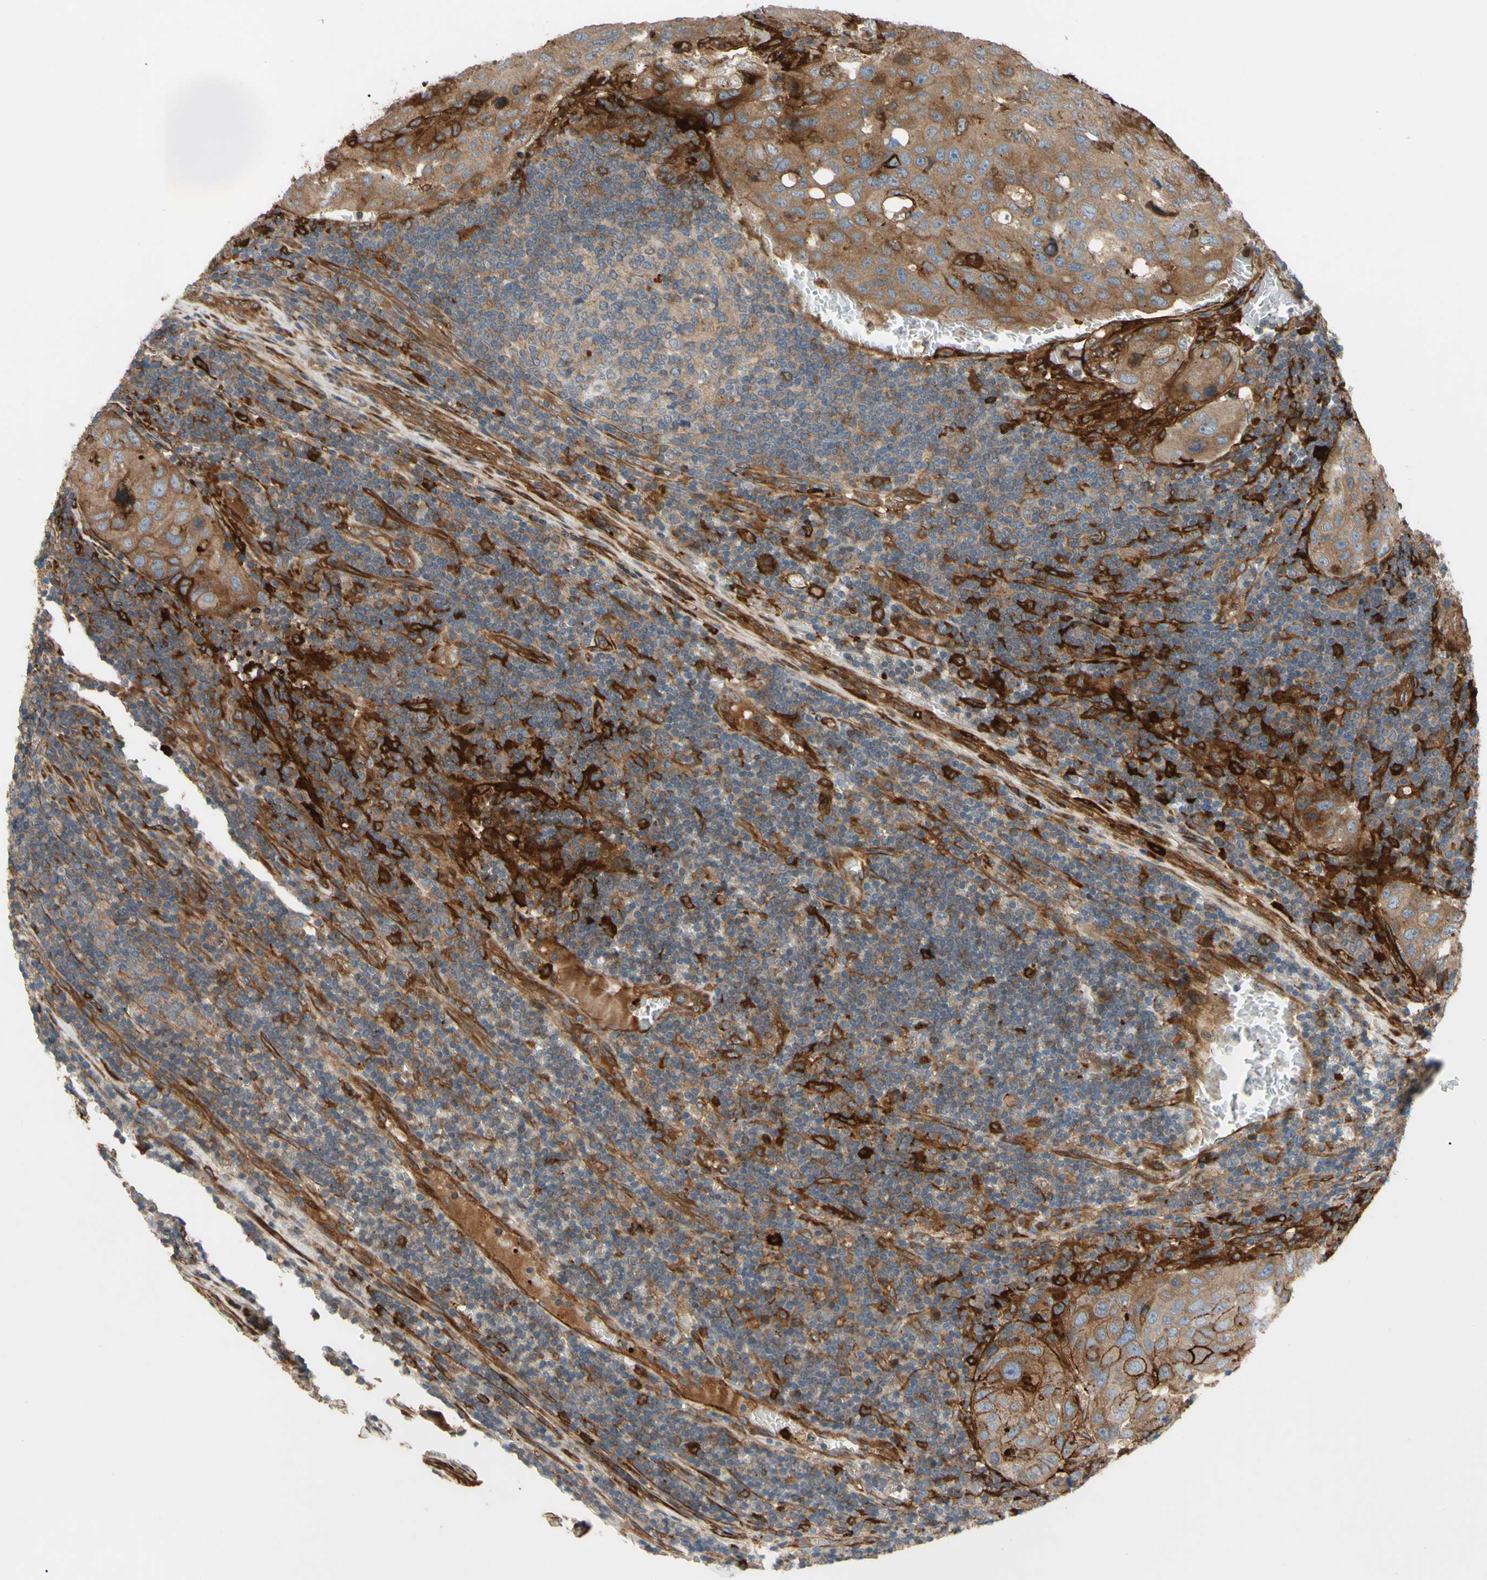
{"staining": {"intensity": "moderate", "quantity": ">75%", "location": "cytoplasmic/membranous"}, "tissue": "urothelial cancer", "cell_type": "Tumor cells", "image_type": "cancer", "snomed": [{"axis": "morphology", "description": "Urothelial carcinoma, High grade"}, {"axis": "topography", "description": "Lymph node"}, {"axis": "topography", "description": "Urinary bladder"}], "caption": "High-magnification brightfield microscopy of urothelial cancer stained with DAB (brown) and counterstained with hematoxylin (blue). tumor cells exhibit moderate cytoplasmic/membranous staining is identified in about>75% of cells.", "gene": "SPTLC1", "patient": {"sex": "male", "age": 51}}